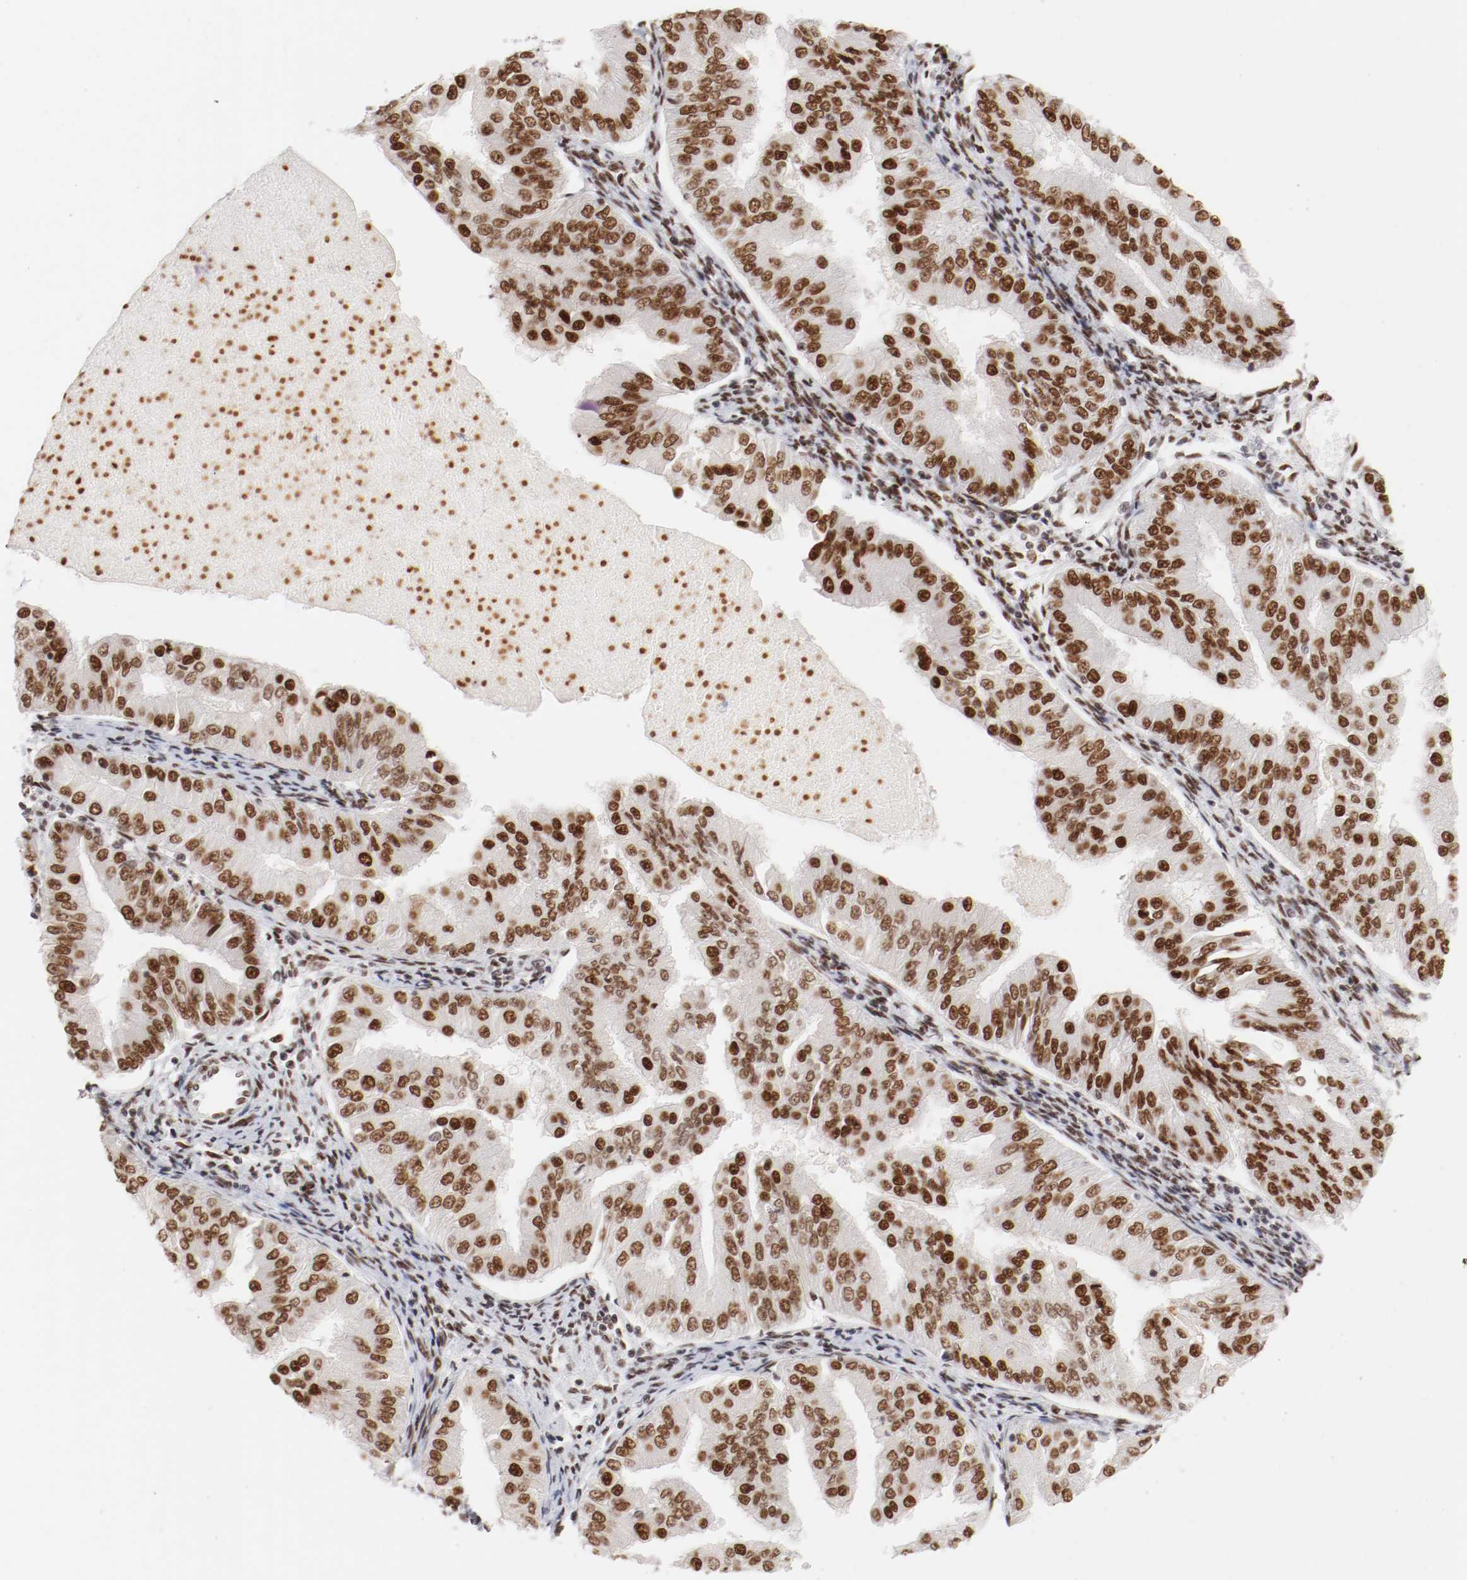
{"staining": {"intensity": "strong", "quantity": ">75%", "location": "nuclear"}, "tissue": "endometrial cancer", "cell_type": "Tumor cells", "image_type": "cancer", "snomed": [{"axis": "morphology", "description": "Adenocarcinoma, NOS"}, {"axis": "topography", "description": "Endometrium"}], "caption": "Immunohistochemistry of human adenocarcinoma (endometrial) demonstrates high levels of strong nuclear staining in approximately >75% of tumor cells.", "gene": "TP53BP1", "patient": {"sex": "female", "age": 53}}